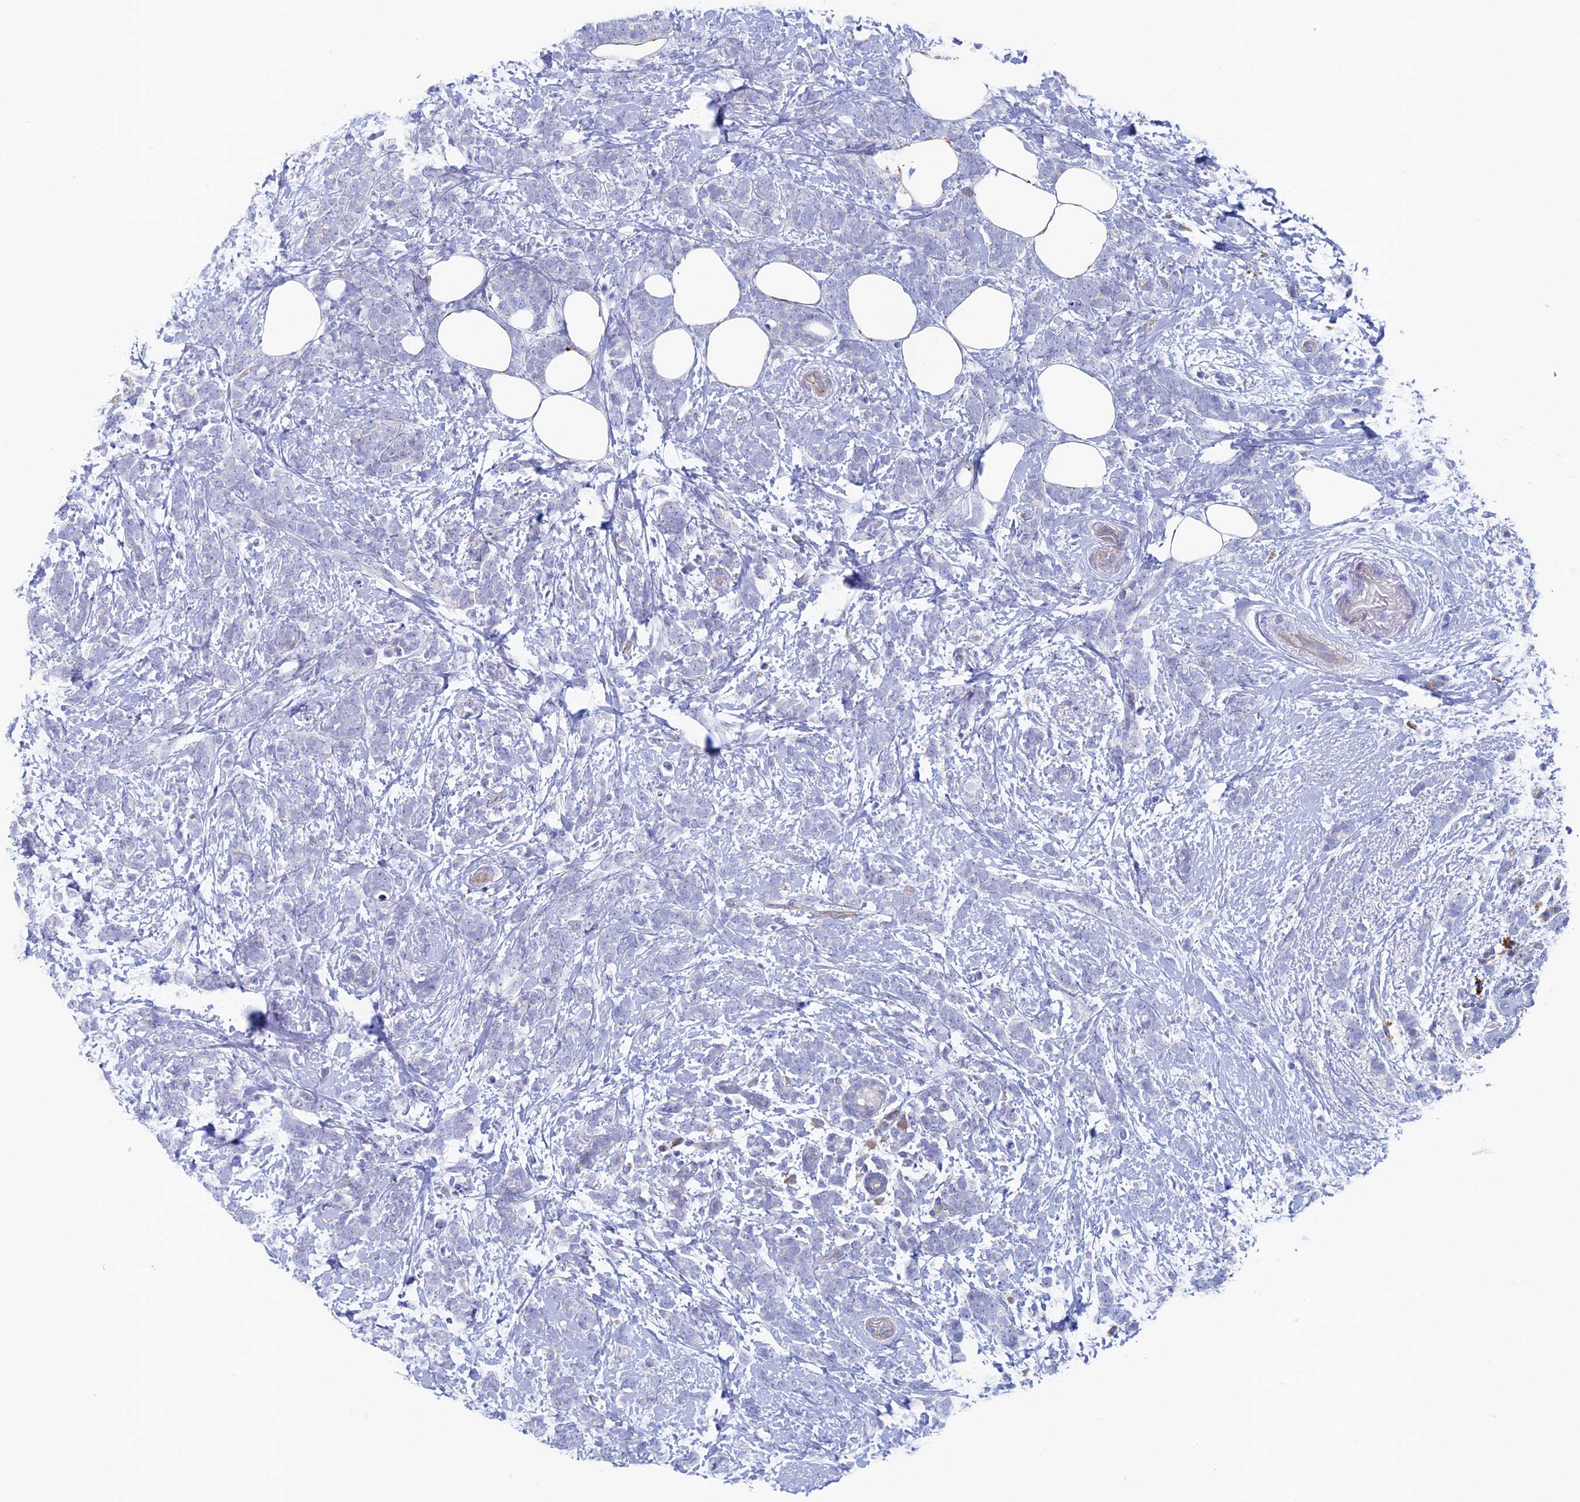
{"staining": {"intensity": "negative", "quantity": "none", "location": "none"}, "tissue": "breast cancer", "cell_type": "Tumor cells", "image_type": "cancer", "snomed": [{"axis": "morphology", "description": "Lobular carcinoma"}, {"axis": "topography", "description": "Breast"}], "caption": "Protein analysis of breast cancer (lobular carcinoma) shows no significant expression in tumor cells. Brightfield microscopy of IHC stained with DAB (3,3'-diaminobenzidine) (brown) and hematoxylin (blue), captured at high magnification.", "gene": "MAGEB6", "patient": {"sex": "female", "age": 58}}